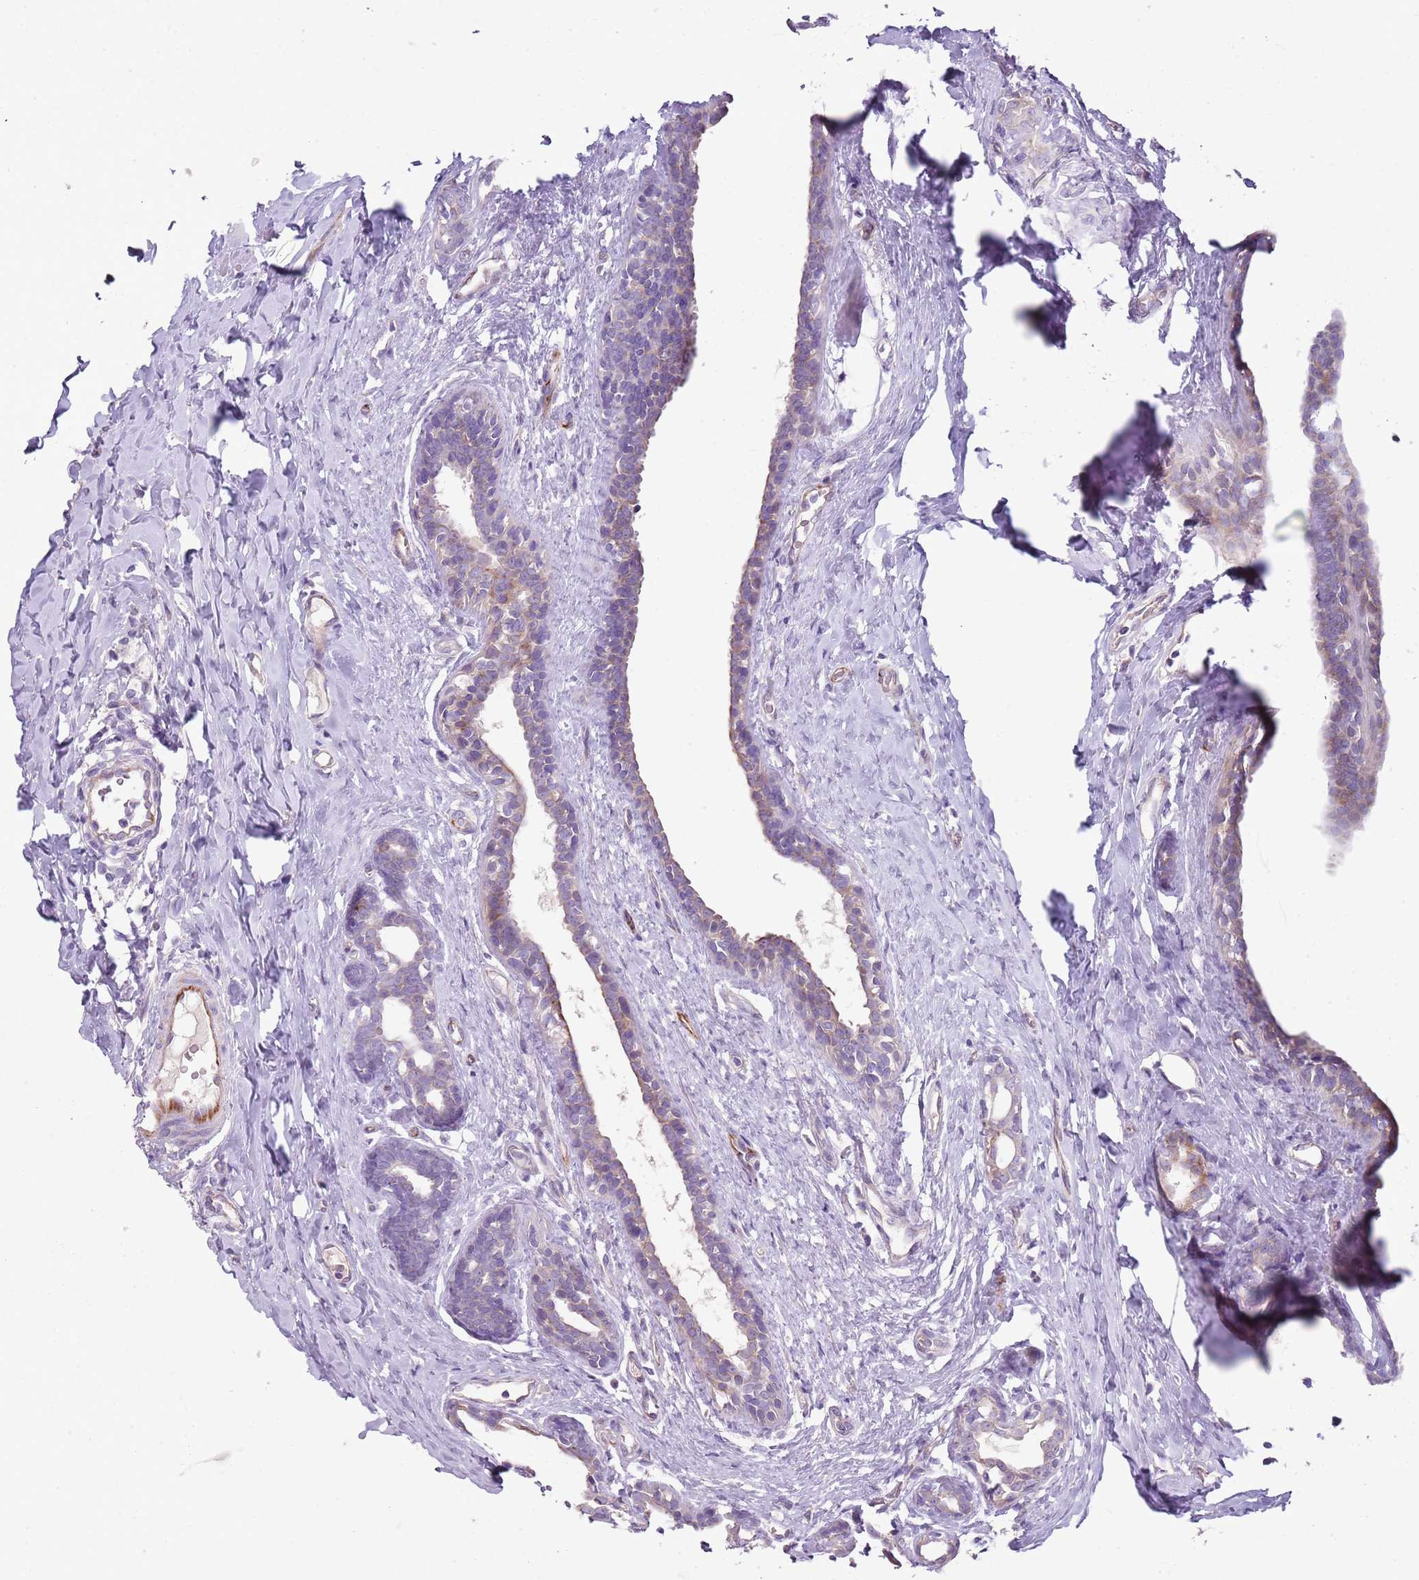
{"staining": {"intensity": "weak", "quantity": "<25%", "location": "cytoplasmic/membranous"}, "tissue": "breast cancer", "cell_type": "Tumor cells", "image_type": "cancer", "snomed": [{"axis": "morphology", "description": "Duct carcinoma"}, {"axis": "topography", "description": "Breast"}], "caption": "Breast infiltrating ductal carcinoma stained for a protein using immunohistochemistry displays no positivity tumor cells.", "gene": "ZNF583", "patient": {"sex": "female", "age": 40}}